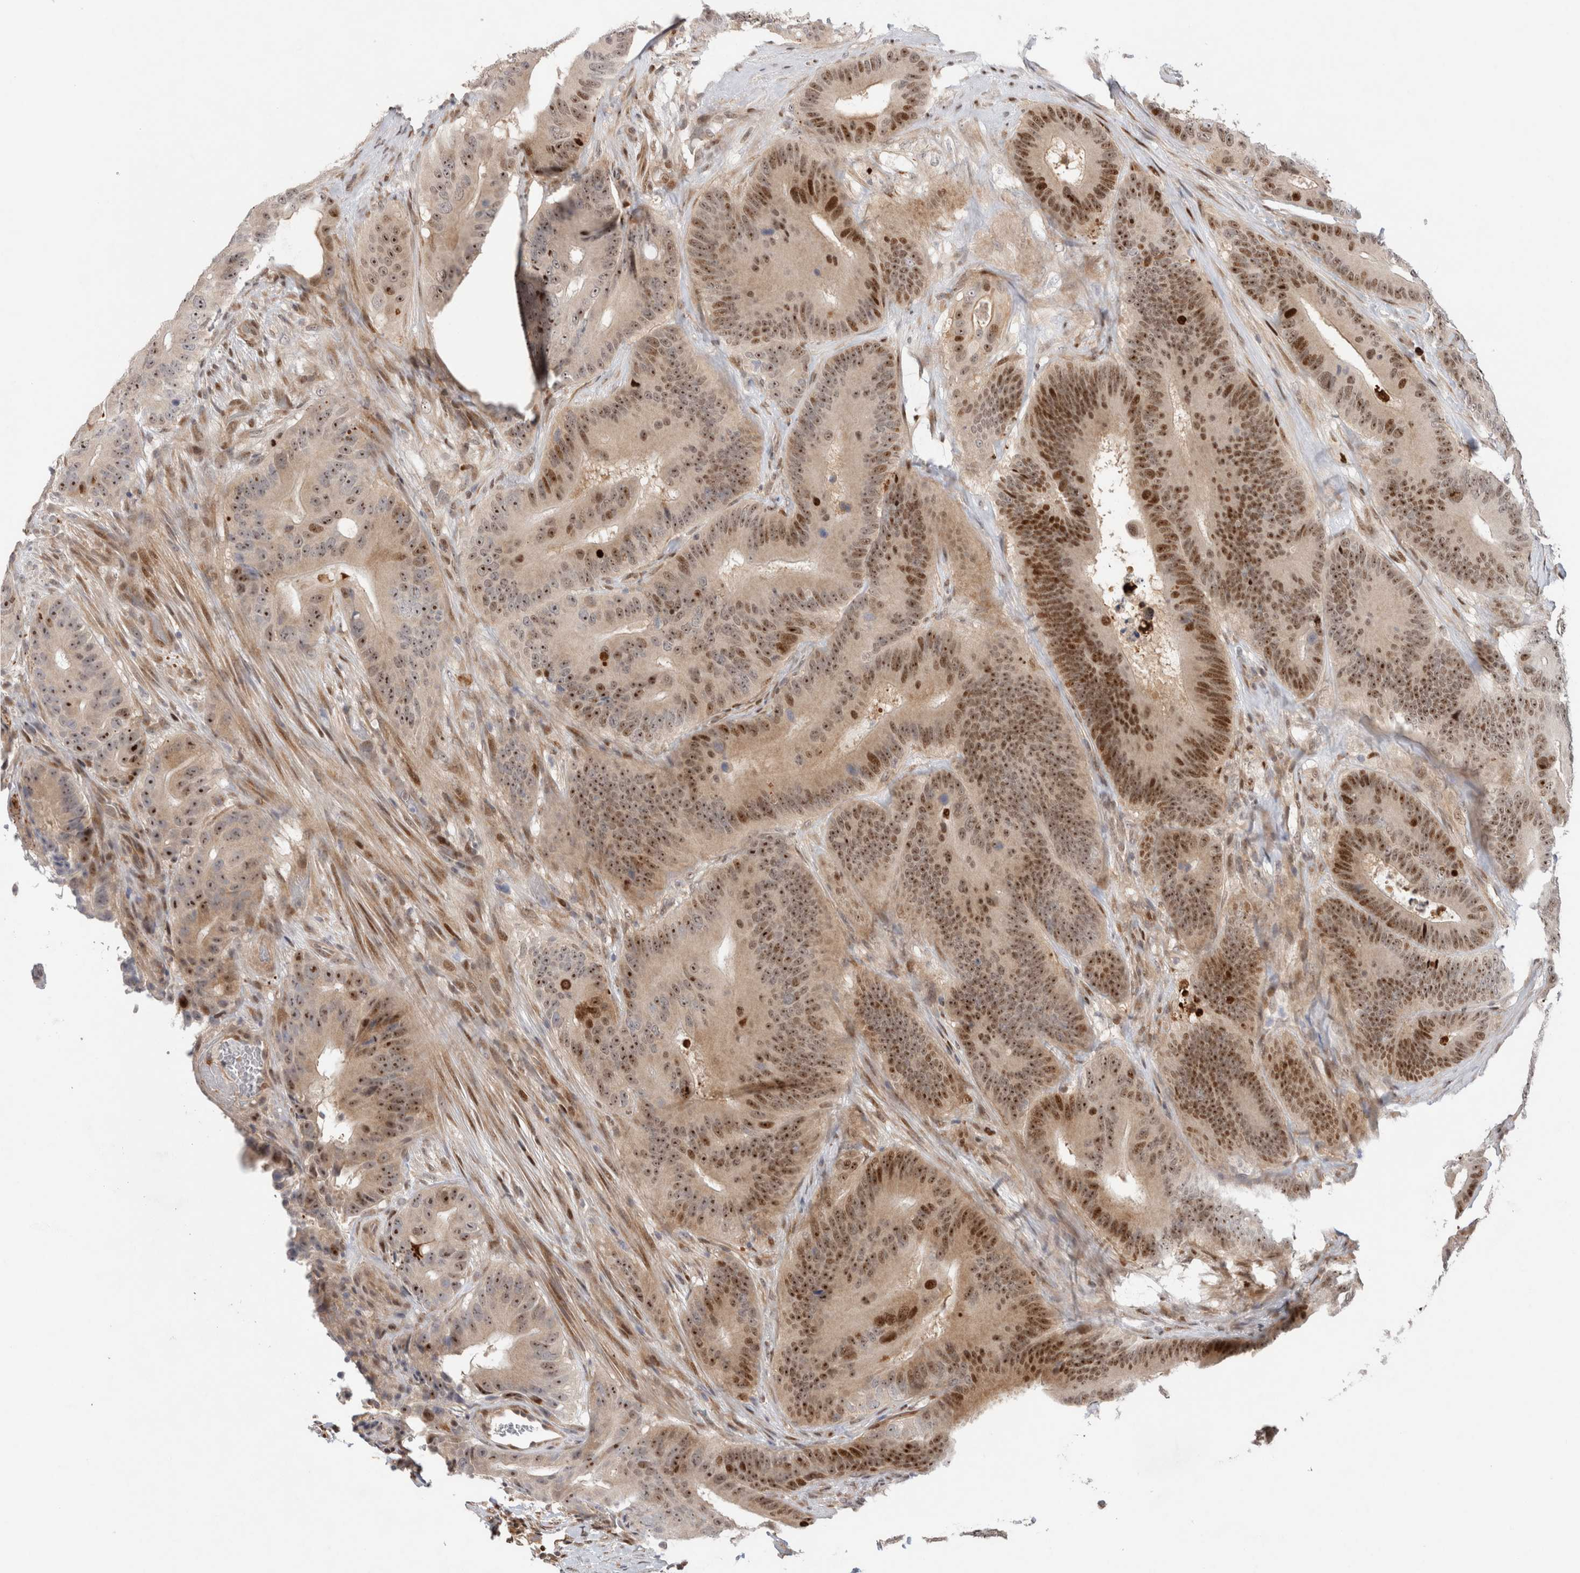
{"staining": {"intensity": "moderate", "quantity": ">75%", "location": "nuclear"}, "tissue": "colorectal cancer", "cell_type": "Tumor cells", "image_type": "cancer", "snomed": [{"axis": "morphology", "description": "Adenocarcinoma, NOS"}, {"axis": "topography", "description": "Colon"}], "caption": "DAB immunohistochemical staining of human colorectal cancer (adenocarcinoma) exhibits moderate nuclear protein staining in about >75% of tumor cells. The staining was performed using DAB to visualize the protein expression in brown, while the nuclei were stained in blue with hematoxylin (Magnification: 20x).", "gene": "TCF4", "patient": {"sex": "male", "age": 83}}